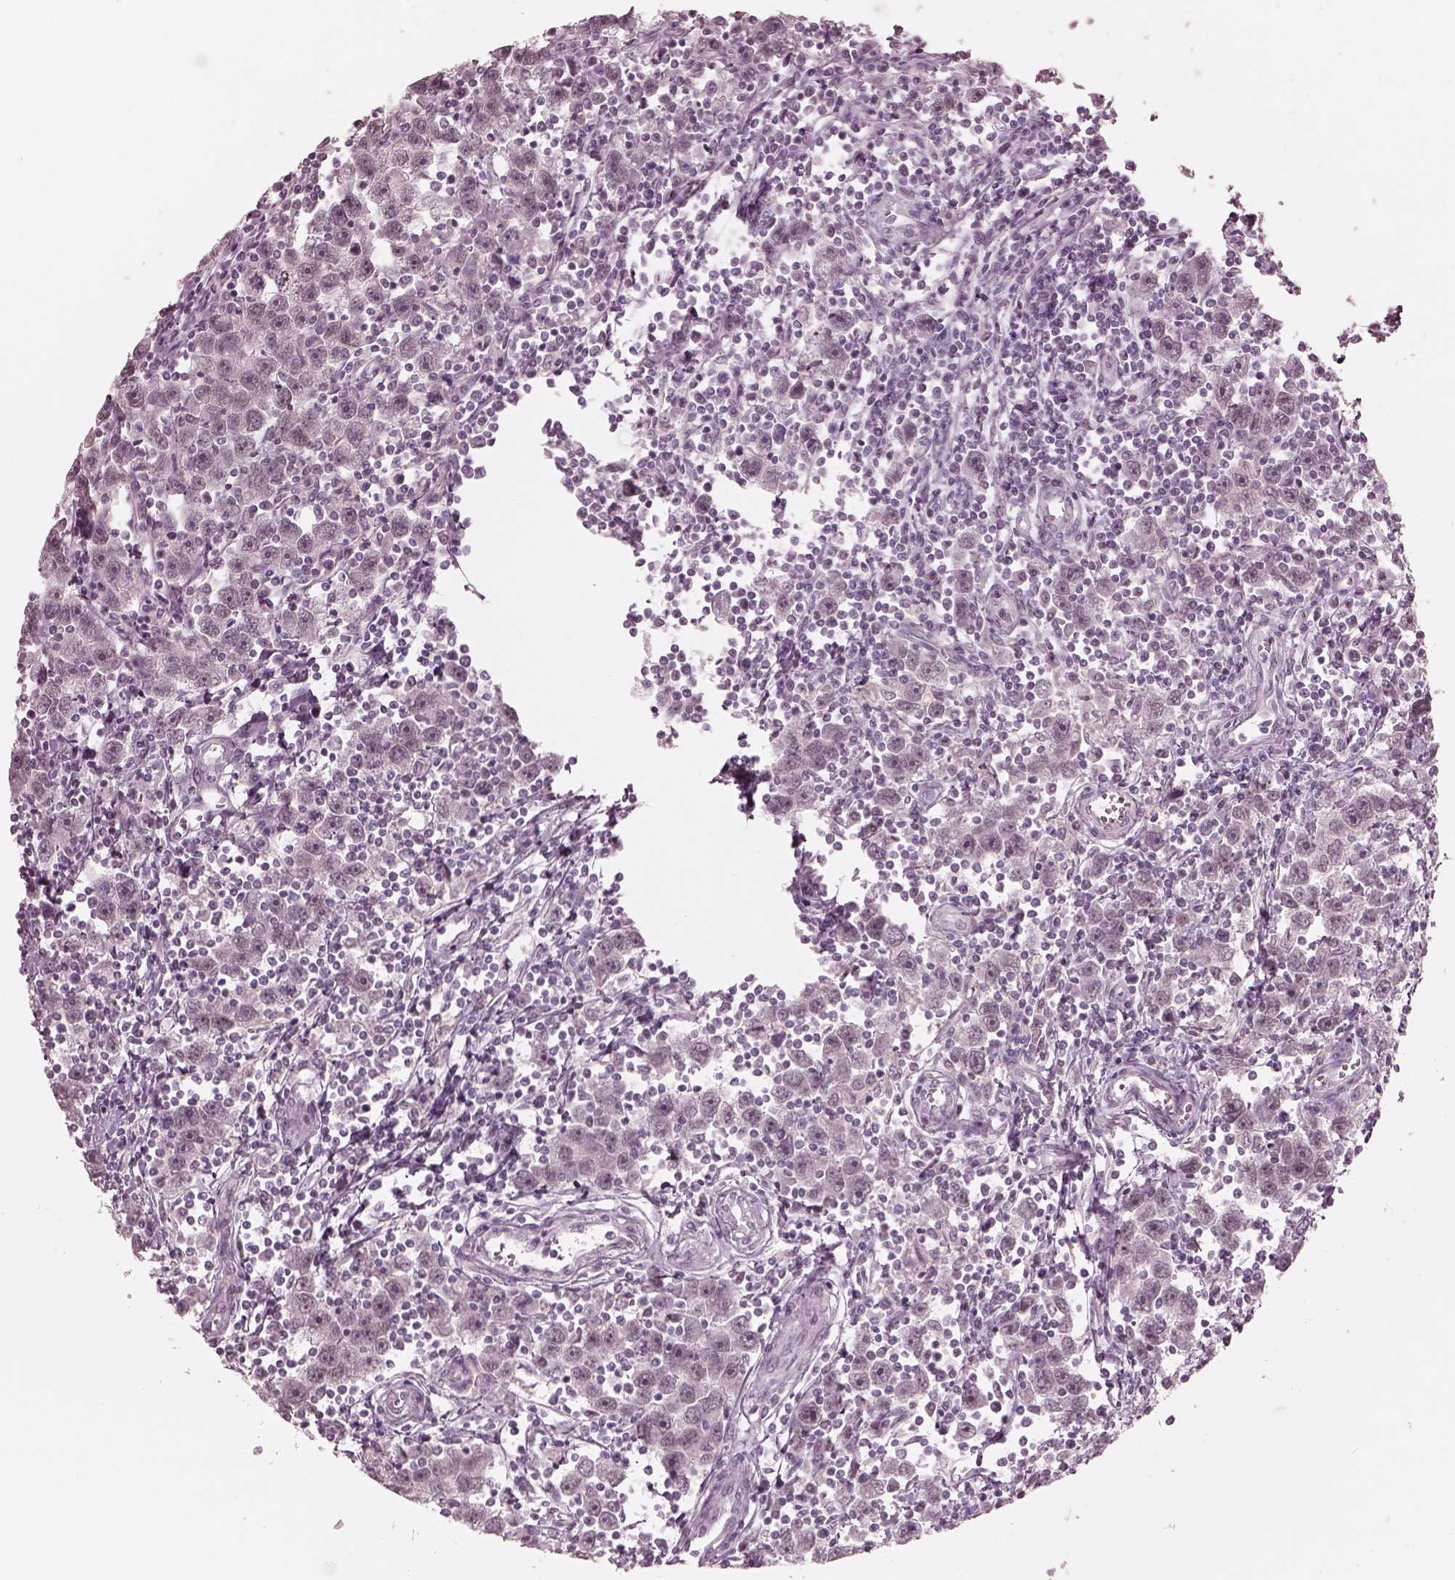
{"staining": {"intensity": "negative", "quantity": "none", "location": "none"}, "tissue": "testis cancer", "cell_type": "Tumor cells", "image_type": "cancer", "snomed": [{"axis": "morphology", "description": "Seminoma, NOS"}, {"axis": "topography", "description": "Testis"}], "caption": "Immunohistochemical staining of human testis cancer demonstrates no significant staining in tumor cells.", "gene": "GARIN4", "patient": {"sex": "male", "age": 30}}